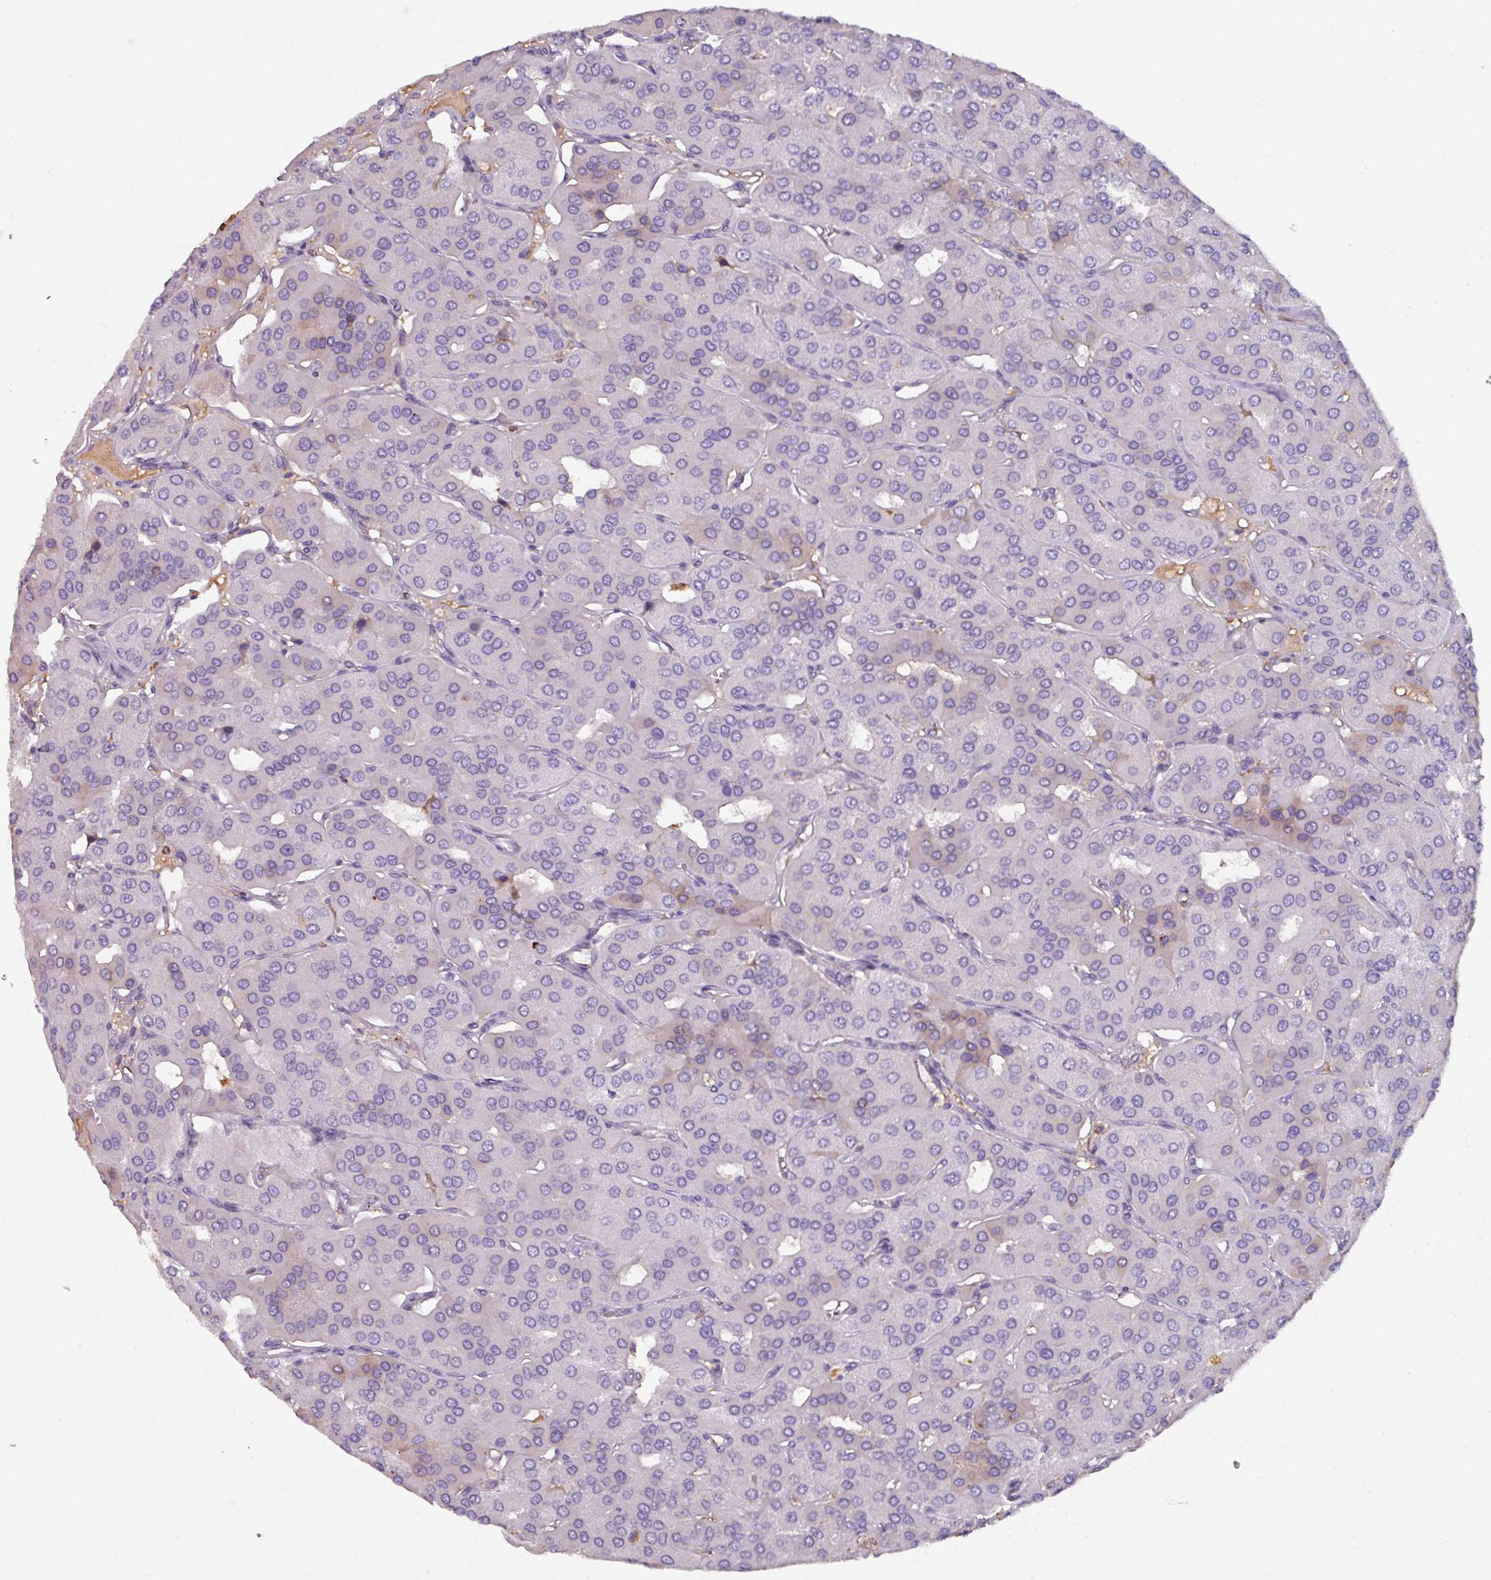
{"staining": {"intensity": "negative", "quantity": "none", "location": "none"}, "tissue": "parathyroid gland", "cell_type": "Glandular cells", "image_type": "normal", "snomed": [{"axis": "morphology", "description": "Normal tissue, NOS"}, {"axis": "morphology", "description": "Adenoma, NOS"}, {"axis": "topography", "description": "Parathyroid gland"}], "caption": "IHC of normal parathyroid gland exhibits no staining in glandular cells. (DAB (3,3'-diaminobenzidine) IHC with hematoxylin counter stain).", "gene": "SPESP1", "patient": {"sex": "female", "age": 86}}